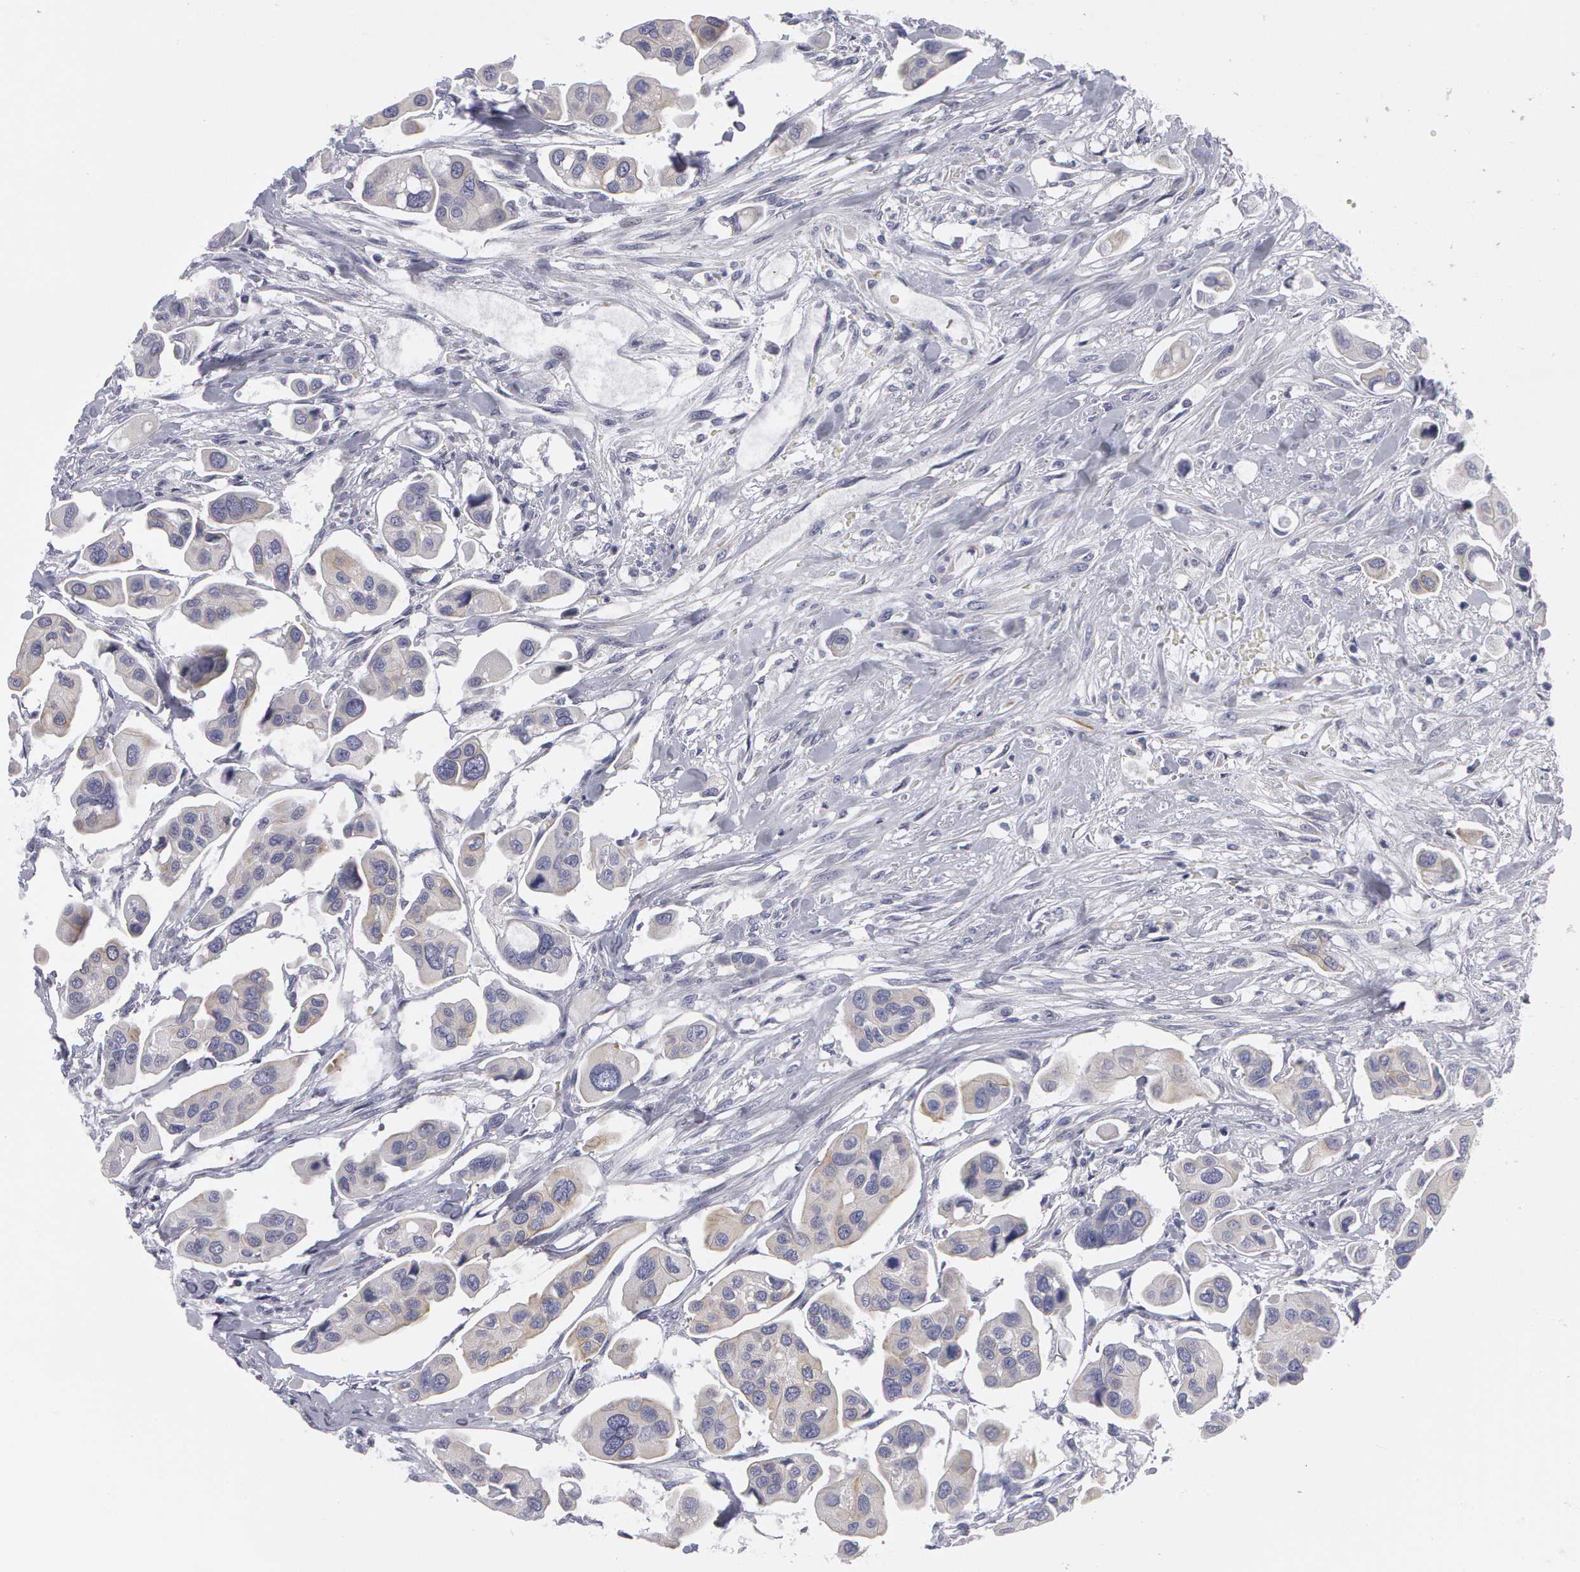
{"staining": {"intensity": "negative", "quantity": "none", "location": "none"}, "tissue": "urothelial cancer", "cell_type": "Tumor cells", "image_type": "cancer", "snomed": [{"axis": "morphology", "description": "Adenocarcinoma, NOS"}, {"axis": "topography", "description": "Urinary bladder"}], "caption": "High power microscopy image of an immunohistochemistry (IHC) micrograph of adenocarcinoma, revealing no significant staining in tumor cells.", "gene": "SMC1B", "patient": {"sex": "male", "age": 61}}